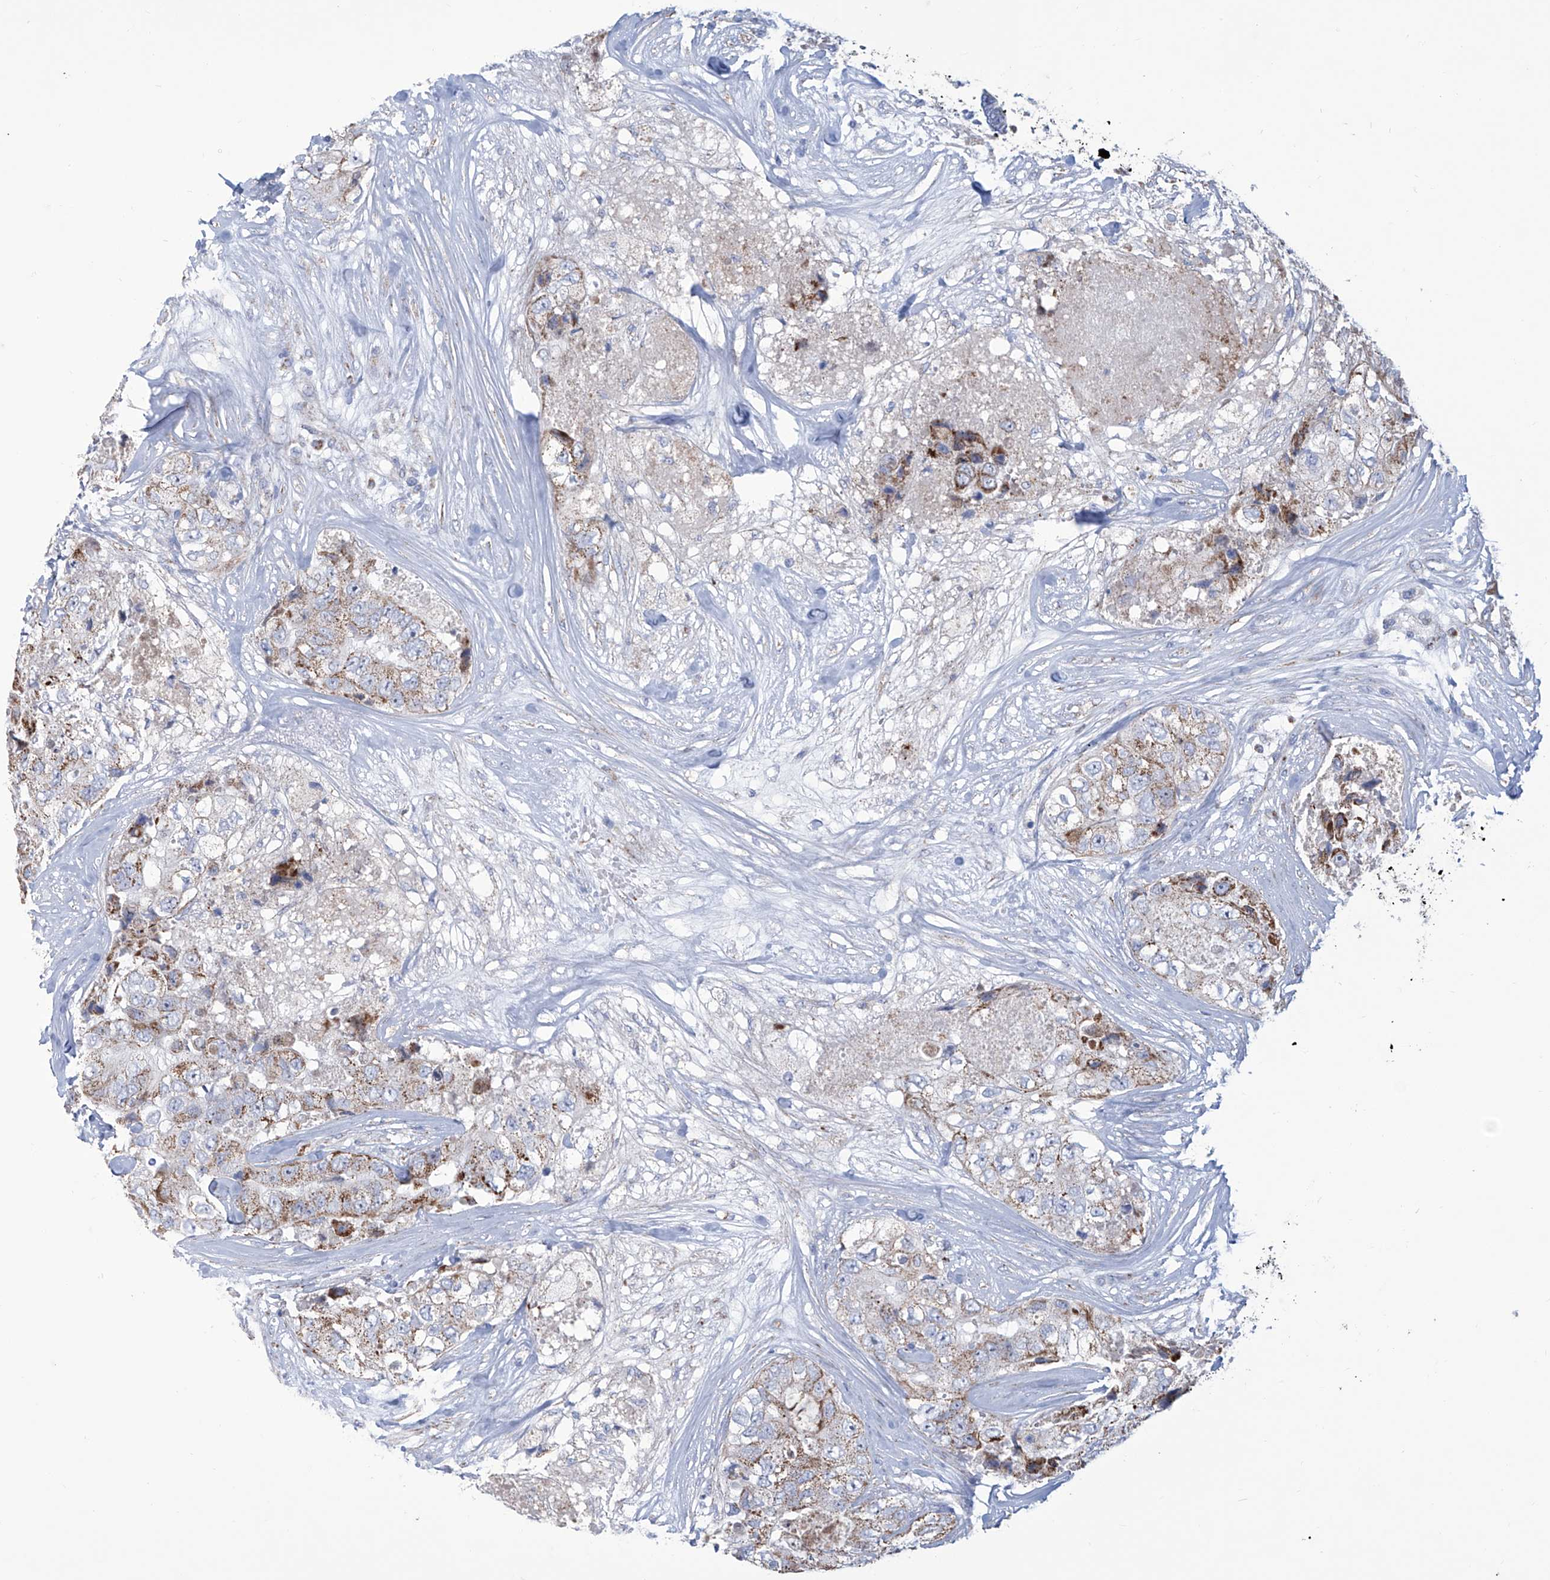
{"staining": {"intensity": "moderate", "quantity": ">75%", "location": "cytoplasmic/membranous"}, "tissue": "breast cancer", "cell_type": "Tumor cells", "image_type": "cancer", "snomed": [{"axis": "morphology", "description": "Duct carcinoma"}, {"axis": "topography", "description": "Breast"}], "caption": "Immunohistochemistry (IHC) histopathology image of invasive ductal carcinoma (breast) stained for a protein (brown), which displays medium levels of moderate cytoplasmic/membranous expression in approximately >75% of tumor cells.", "gene": "ALDH6A1", "patient": {"sex": "female", "age": 62}}